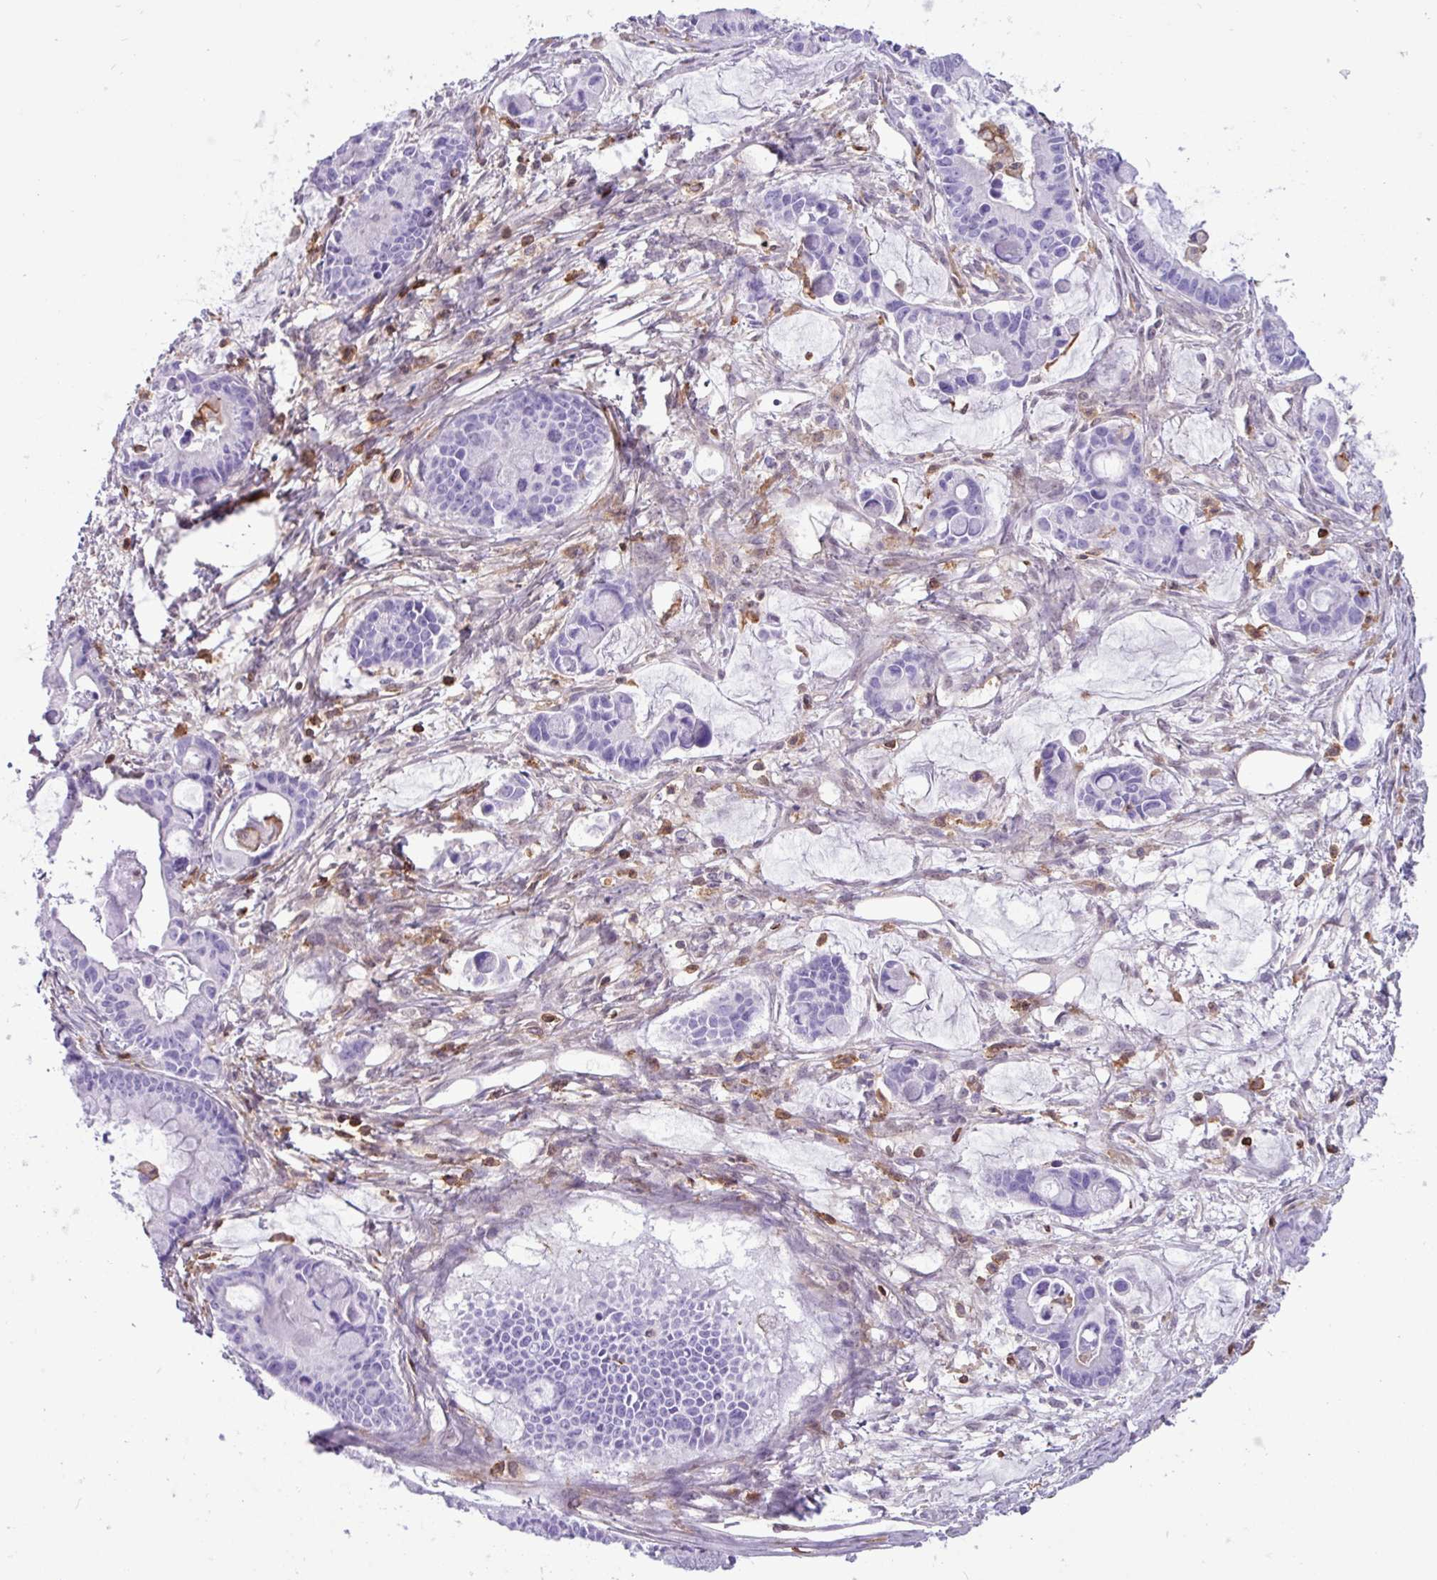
{"staining": {"intensity": "negative", "quantity": "none", "location": "none"}, "tissue": "ovarian cancer", "cell_type": "Tumor cells", "image_type": "cancer", "snomed": [{"axis": "morphology", "description": "Cystadenocarcinoma, mucinous, NOS"}, {"axis": "topography", "description": "Ovary"}], "caption": "Immunohistochemical staining of ovarian cancer demonstrates no significant expression in tumor cells.", "gene": "PPP1R18", "patient": {"sex": "female", "age": 63}}